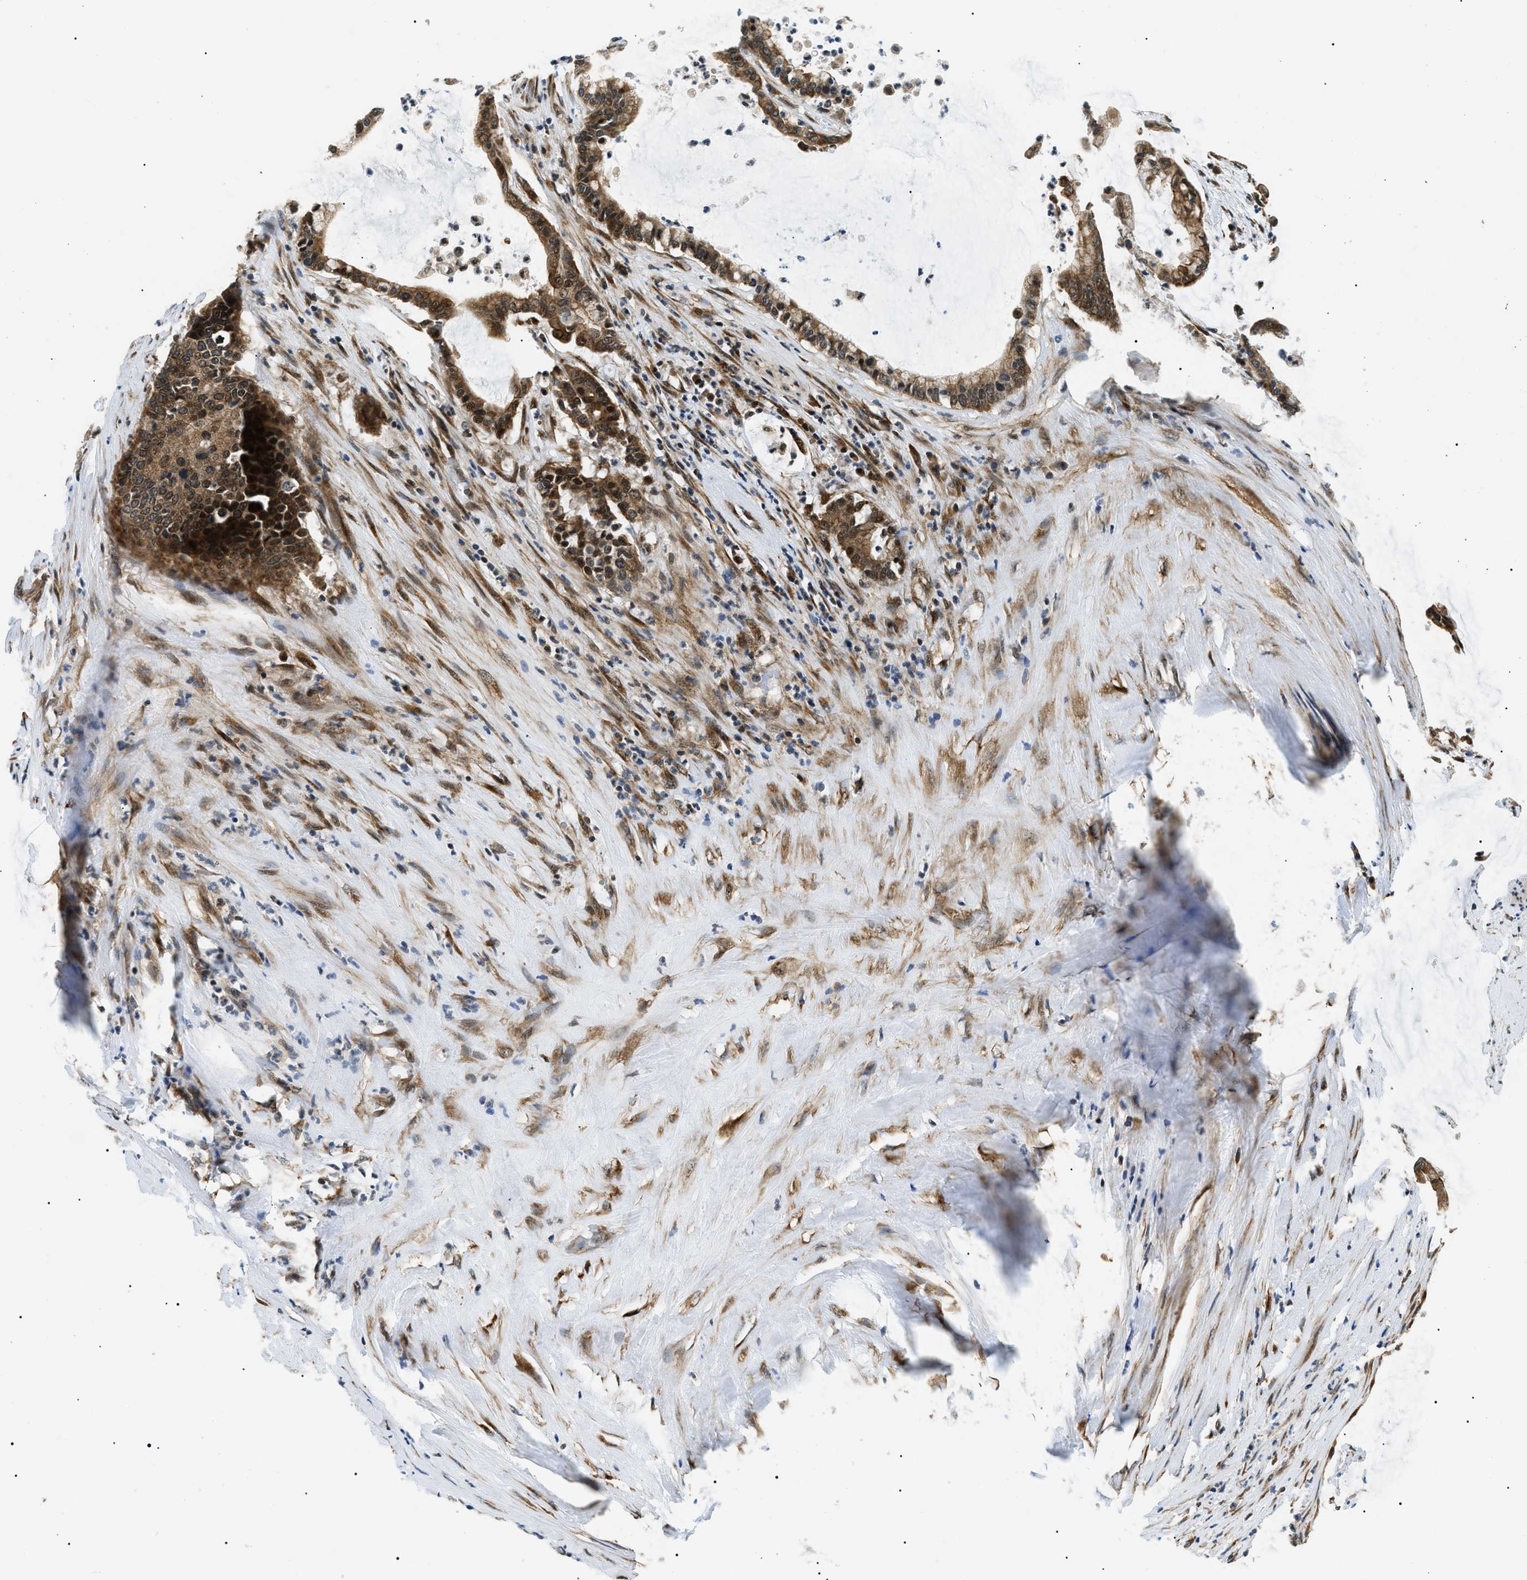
{"staining": {"intensity": "moderate", "quantity": ">75%", "location": "cytoplasmic/membranous,nuclear"}, "tissue": "pancreatic cancer", "cell_type": "Tumor cells", "image_type": "cancer", "snomed": [{"axis": "morphology", "description": "Adenocarcinoma, NOS"}, {"axis": "topography", "description": "Pancreas"}], "caption": "Brown immunohistochemical staining in human pancreatic cancer reveals moderate cytoplasmic/membranous and nuclear expression in approximately >75% of tumor cells. The staining was performed using DAB (3,3'-diaminobenzidine) to visualize the protein expression in brown, while the nuclei were stained in blue with hematoxylin (Magnification: 20x).", "gene": "CWC25", "patient": {"sex": "male", "age": 41}}